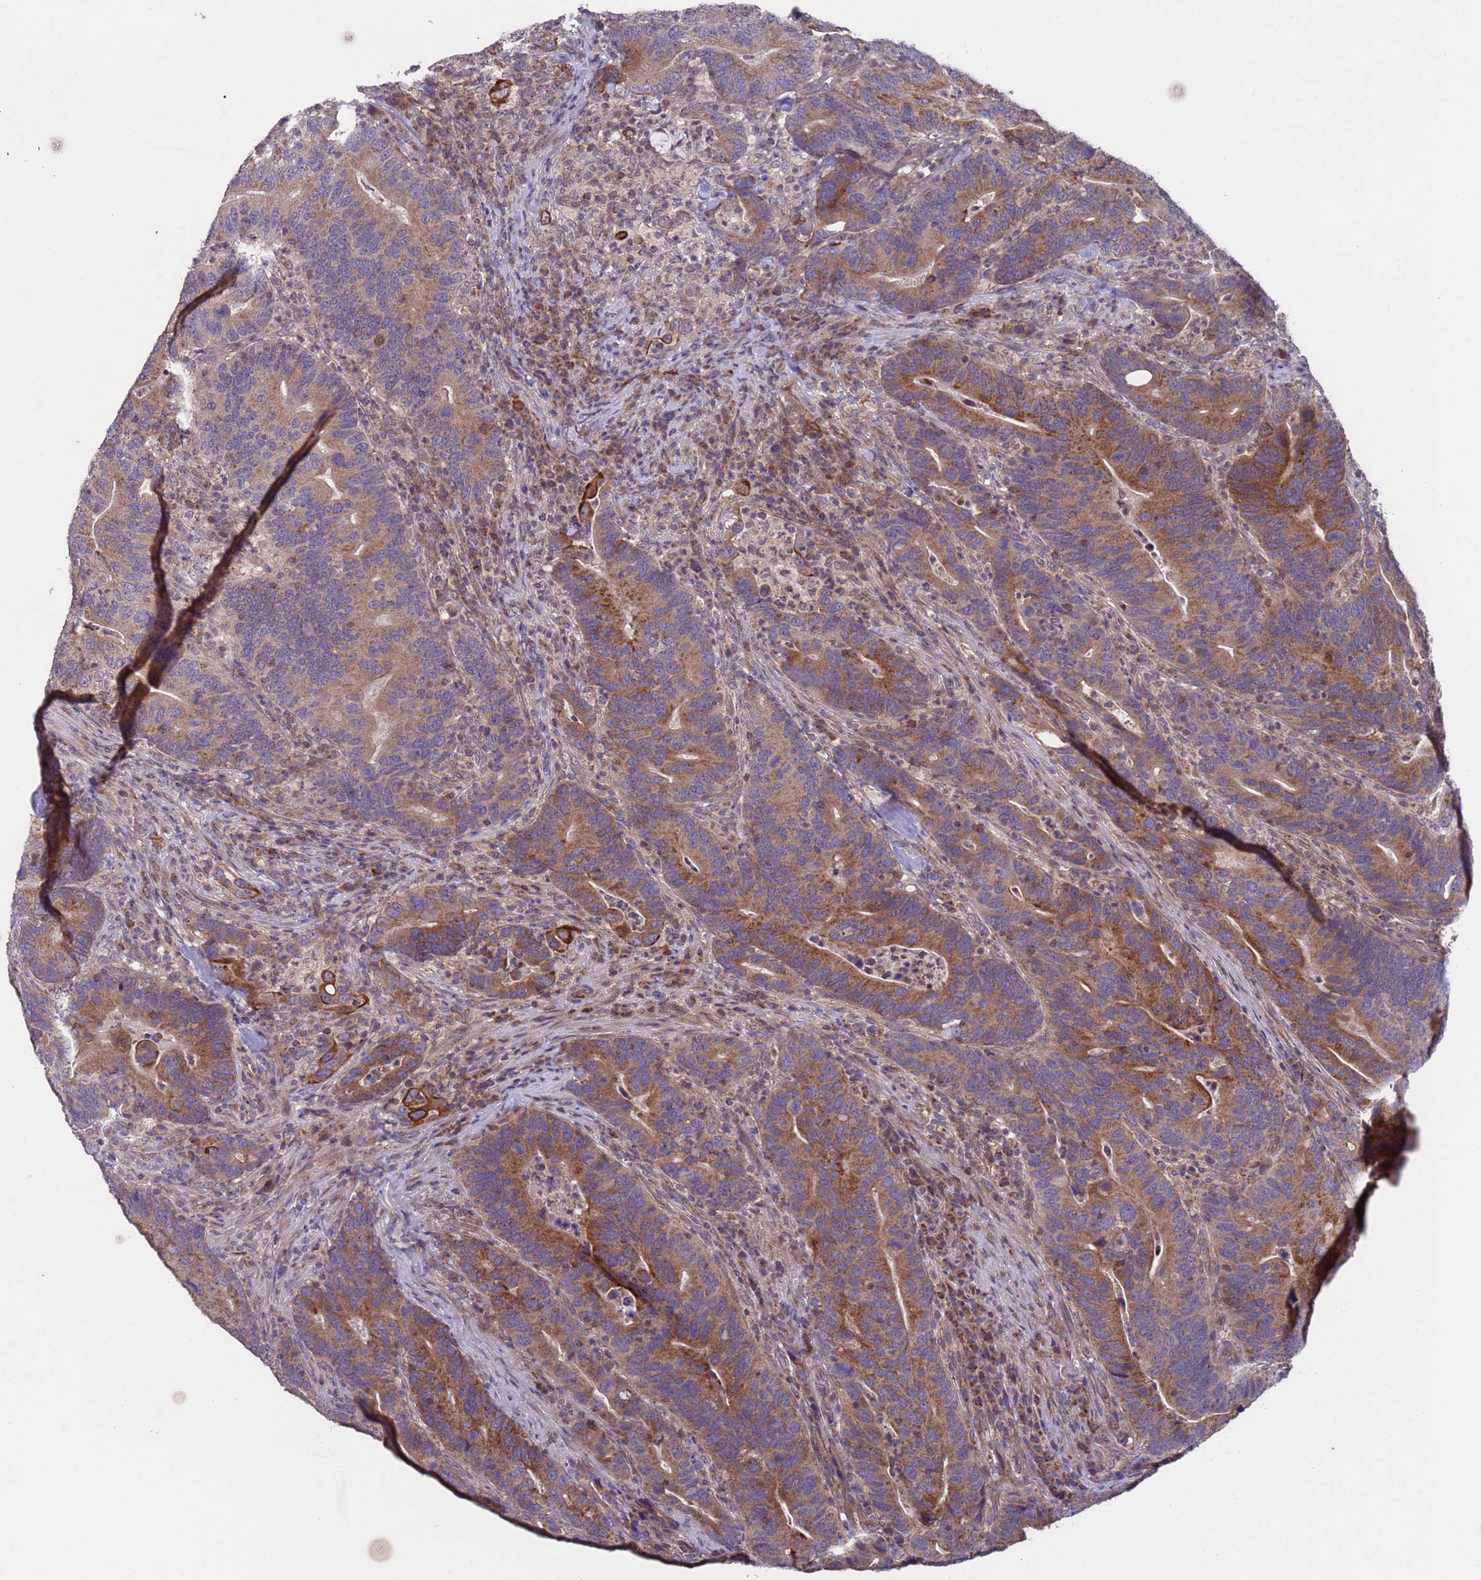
{"staining": {"intensity": "moderate", "quantity": ">75%", "location": "cytoplasmic/membranous"}, "tissue": "colorectal cancer", "cell_type": "Tumor cells", "image_type": "cancer", "snomed": [{"axis": "morphology", "description": "Adenocarcinoma, NOS"}, {"axis": "topography", "description": "Colon"}], "caption": "High-magnification brightfield microscopy of colorectal adenocarcinoma stained with DAB (3,3'-diaminobenzidine) (brown) and counterstained with hematoxylin (blue). tumor cells exhibit moderate cytoplasmic/membranous positivity is seen in about>75% of cells. (brown staining indicates protein expression, while blue staining denotes nuclei).", "gene": "ACAD8", "patient": {"sex": "female", "age": 66}}